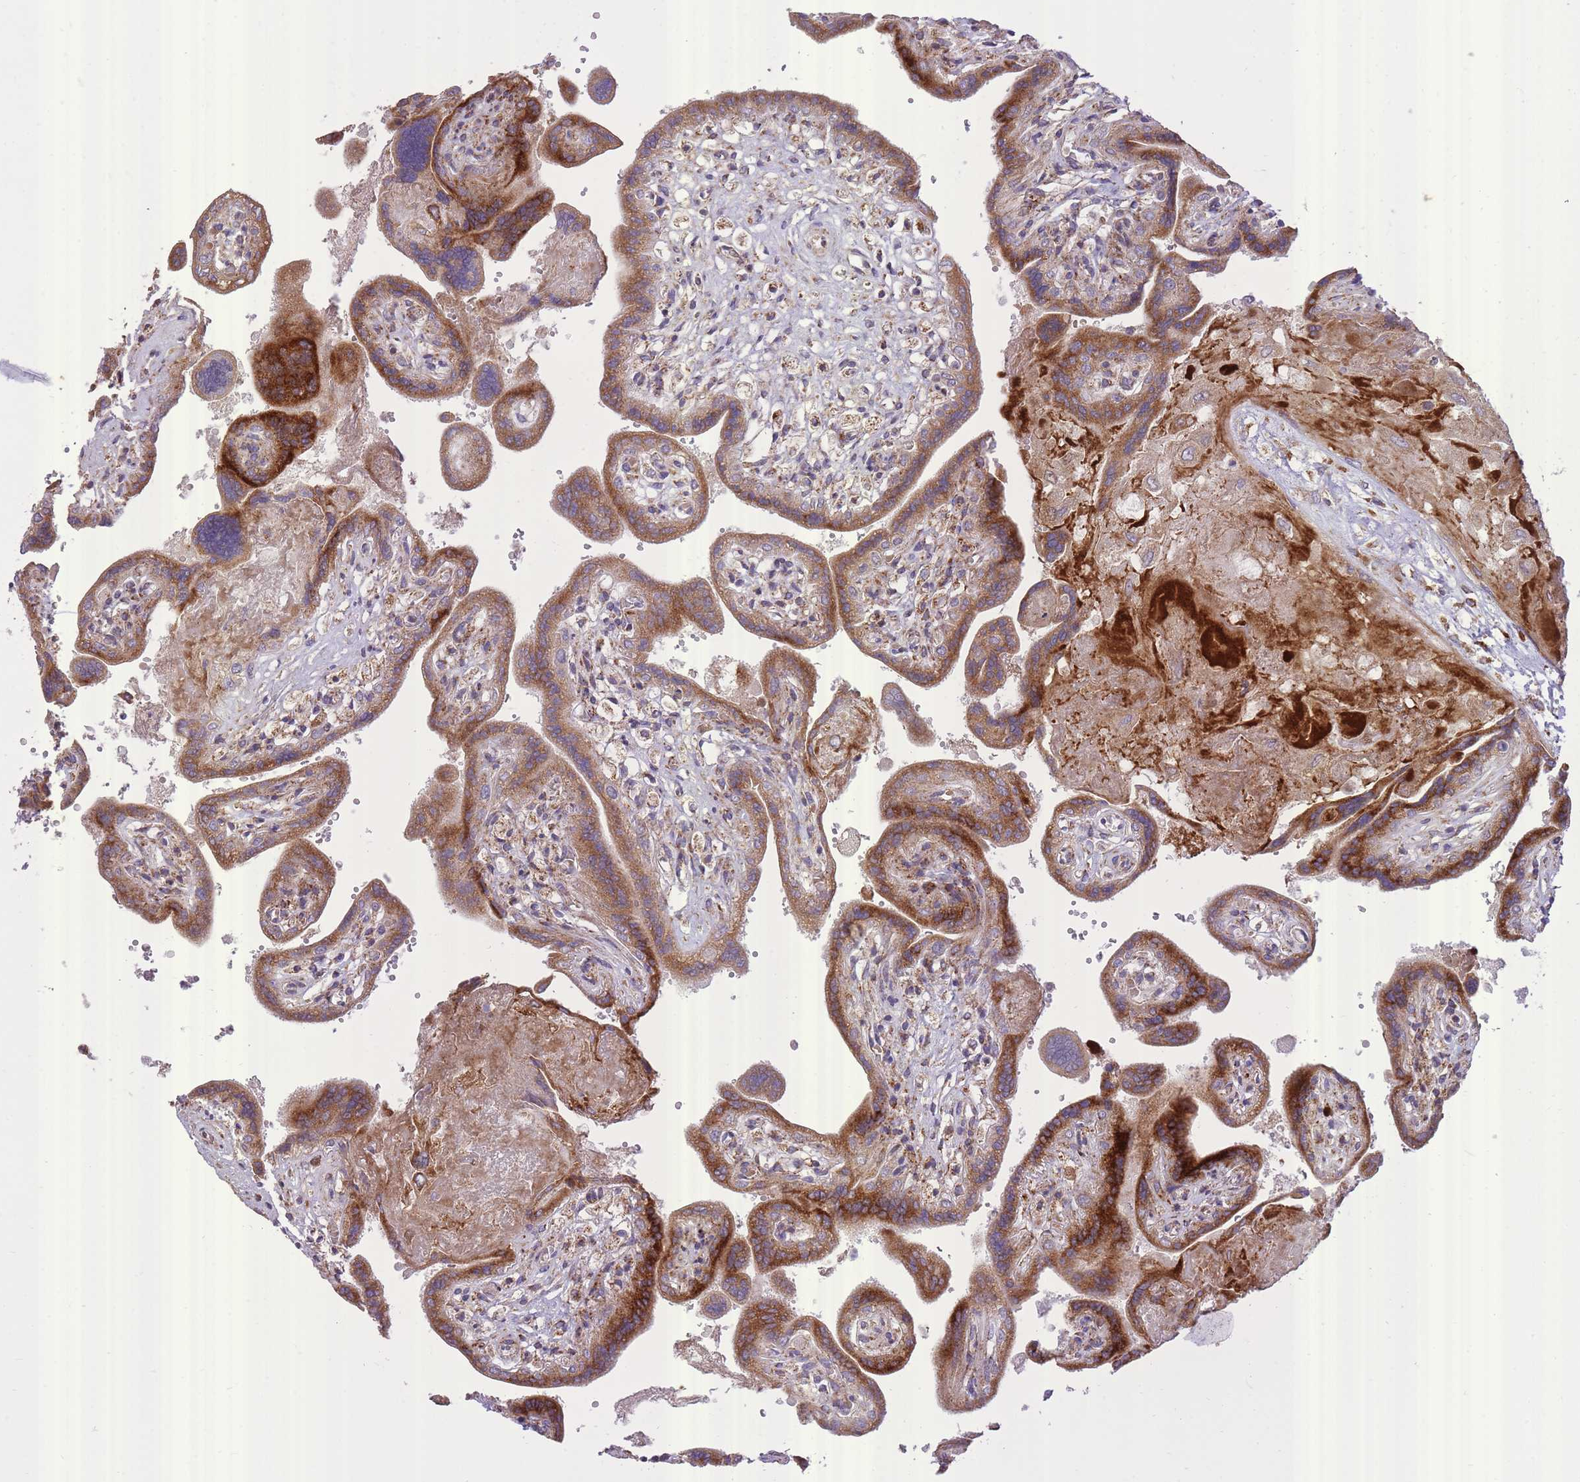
{"staining": {"intensity": "moderate", "quantity": ">75%", "location": "cytoplasmic/membranous"}, "tissue": "placenta", "cell_type": "Trophoblastic cells", "image_type": "normal", "snomed": [{"axis": "morphology", "description": "Normal tissue, NOS"}, {"axis": "topography", "description": "Placenta"}], "caption": "Protein expression analysis of normal placenta shows moderate cytoplasmic/membranous staining in approximately >75% of trophoblastic cells.", "gene": "SLC4A4", "patient": {"sex": "female", "age": 37}}